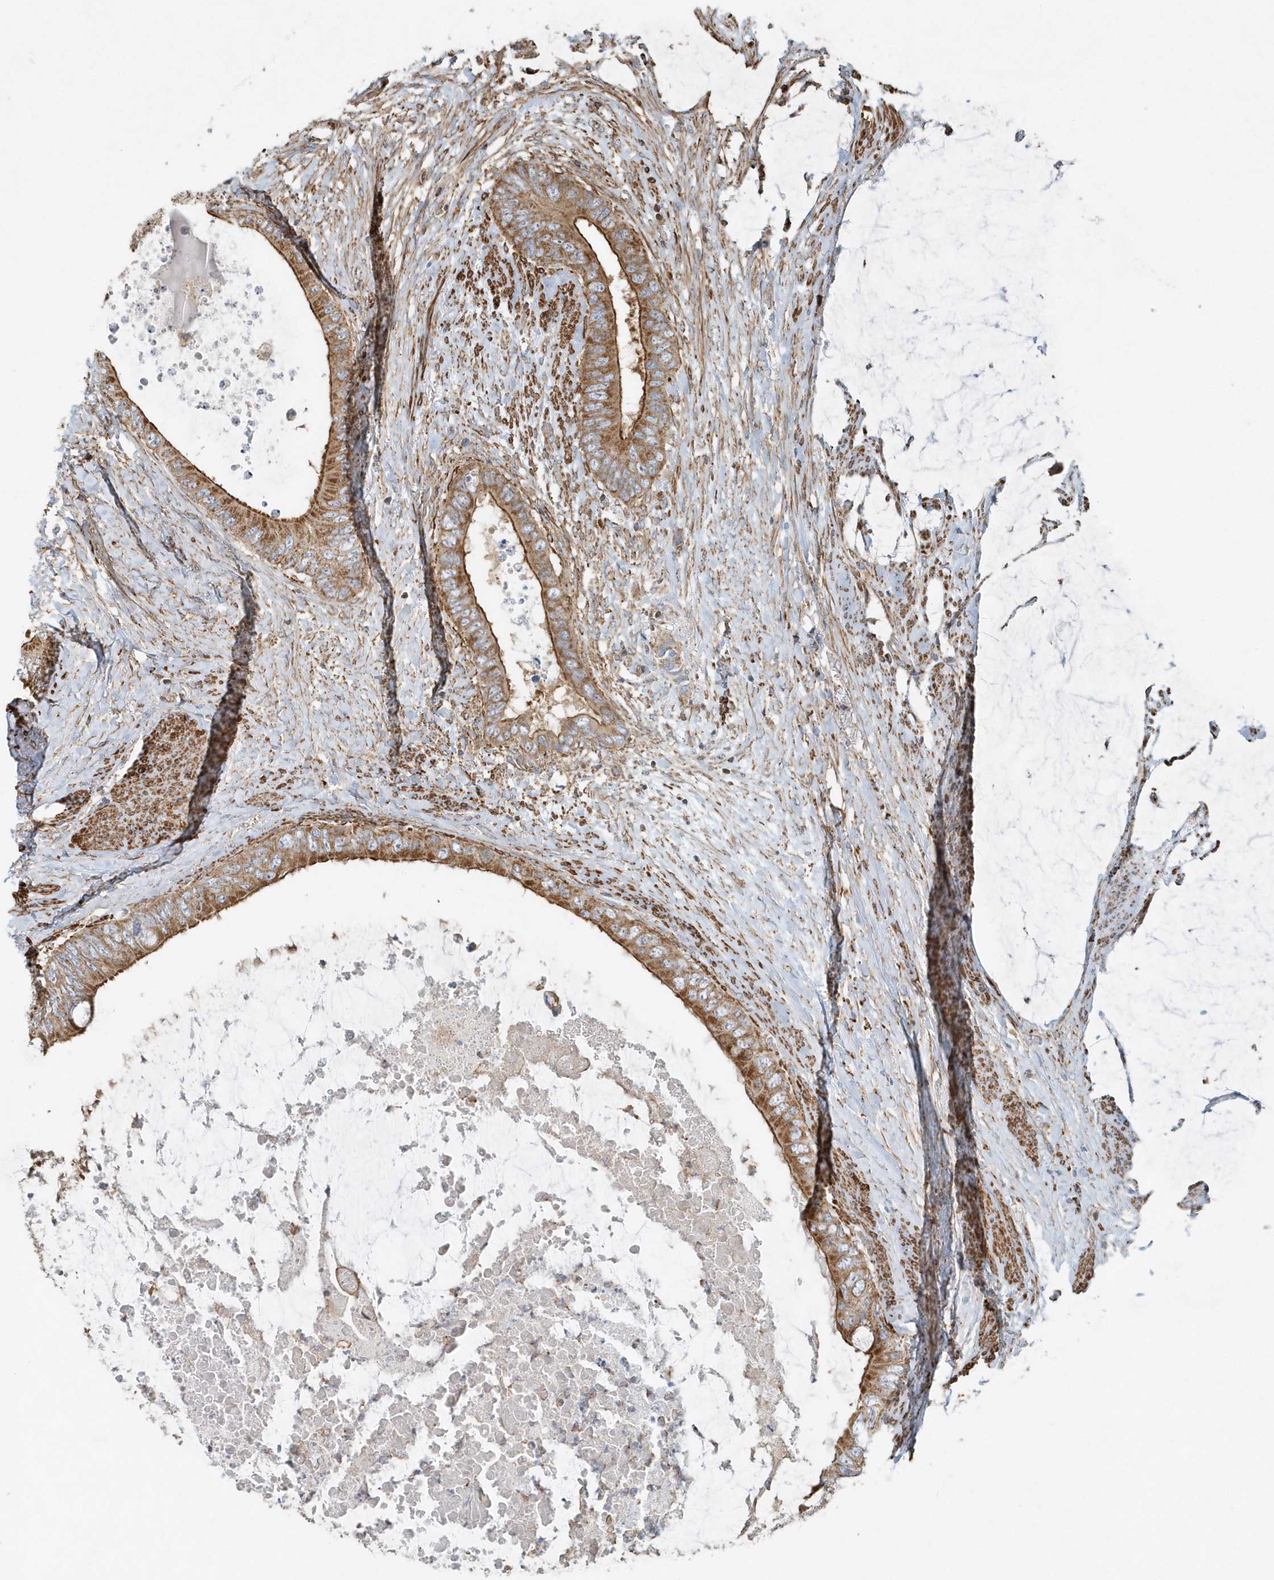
{"staining": {"intensity": "moderate", "quantity": ">75%", "location": "cytoplasmic/membranous"}, "tissue": "colorectal cancer", "cell_type": "Tumor cells", "image_type": "cancer", "snomed": [{"axis": "morphology", "description": "Normal tissue, NOS"}, {"axis": "morphology", "description": "Adenocarcinoma, NOS"}, {"axis": "topography", "description": "Rectum"}, {"axis": "topography", "description": "Peripheral nerve tissue"}], "caption": "Colorectal cancer (adenocarcinoma) stained with immunohistochemistry reveals moderate cytoplasmic/membranous expression in approximately >75% of tumor cells.", "gene": "MMUT", "patient": {"sex": "female", "age": 77}}